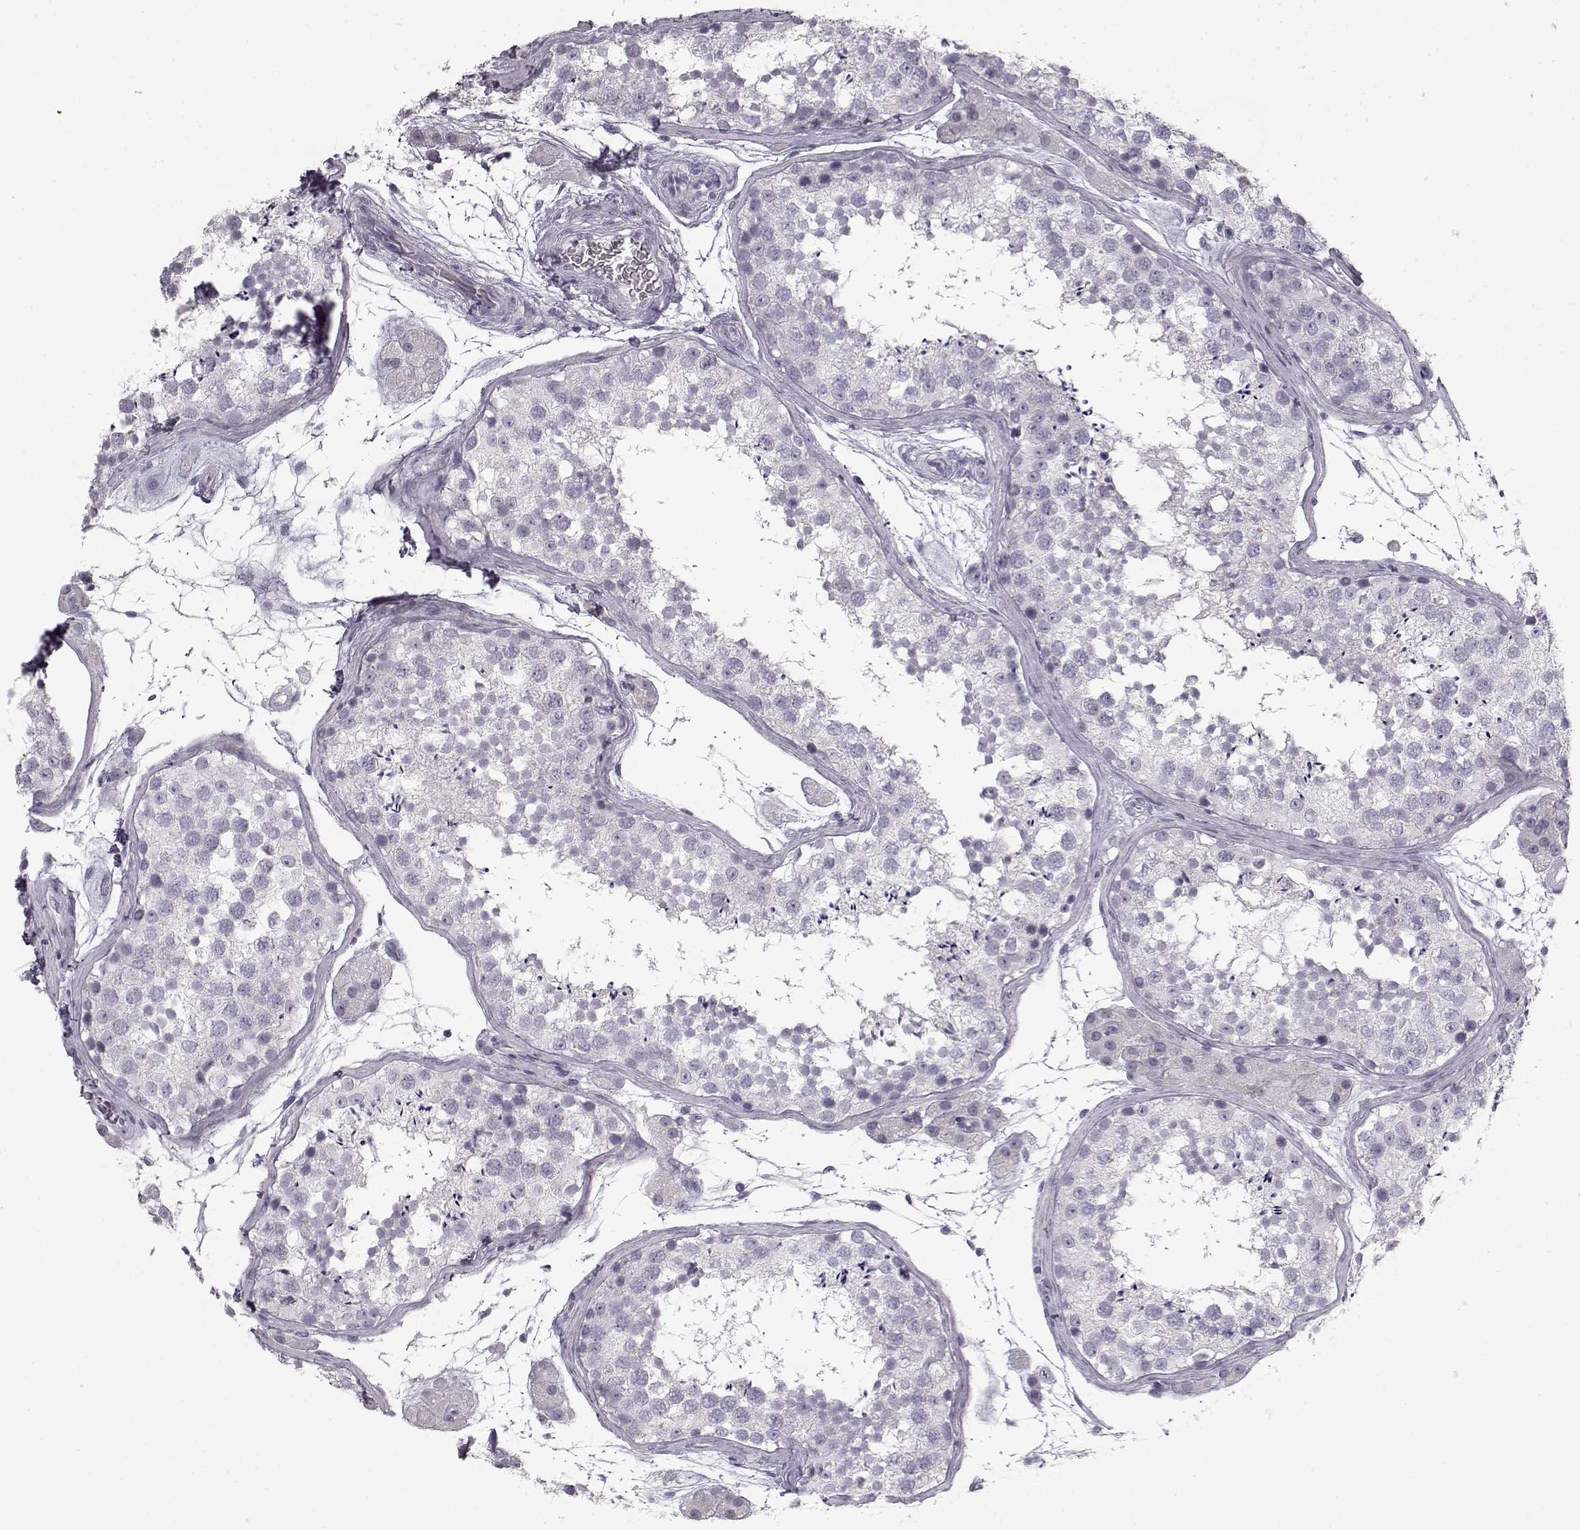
{"staining": {"intensity": "negative", "quantity": "none", "location": "none"}, "tissue": "testis", "cell_type": "Cells in seminiferous ducts", "image_type": "normal", "snomed": [{"axis": "morphology", "description": "Normal tissue, NOS"}, {"axis": "topography", "description": "Testis"}], "caption": "DAB (3,3'-diaminobenzidine) immunohistochemical staining of normal testis exhibits no significant staining in cells in seminiferous ducts.", "gene": "SEMG2", "patient": {"sex": "male", "age": 41}}